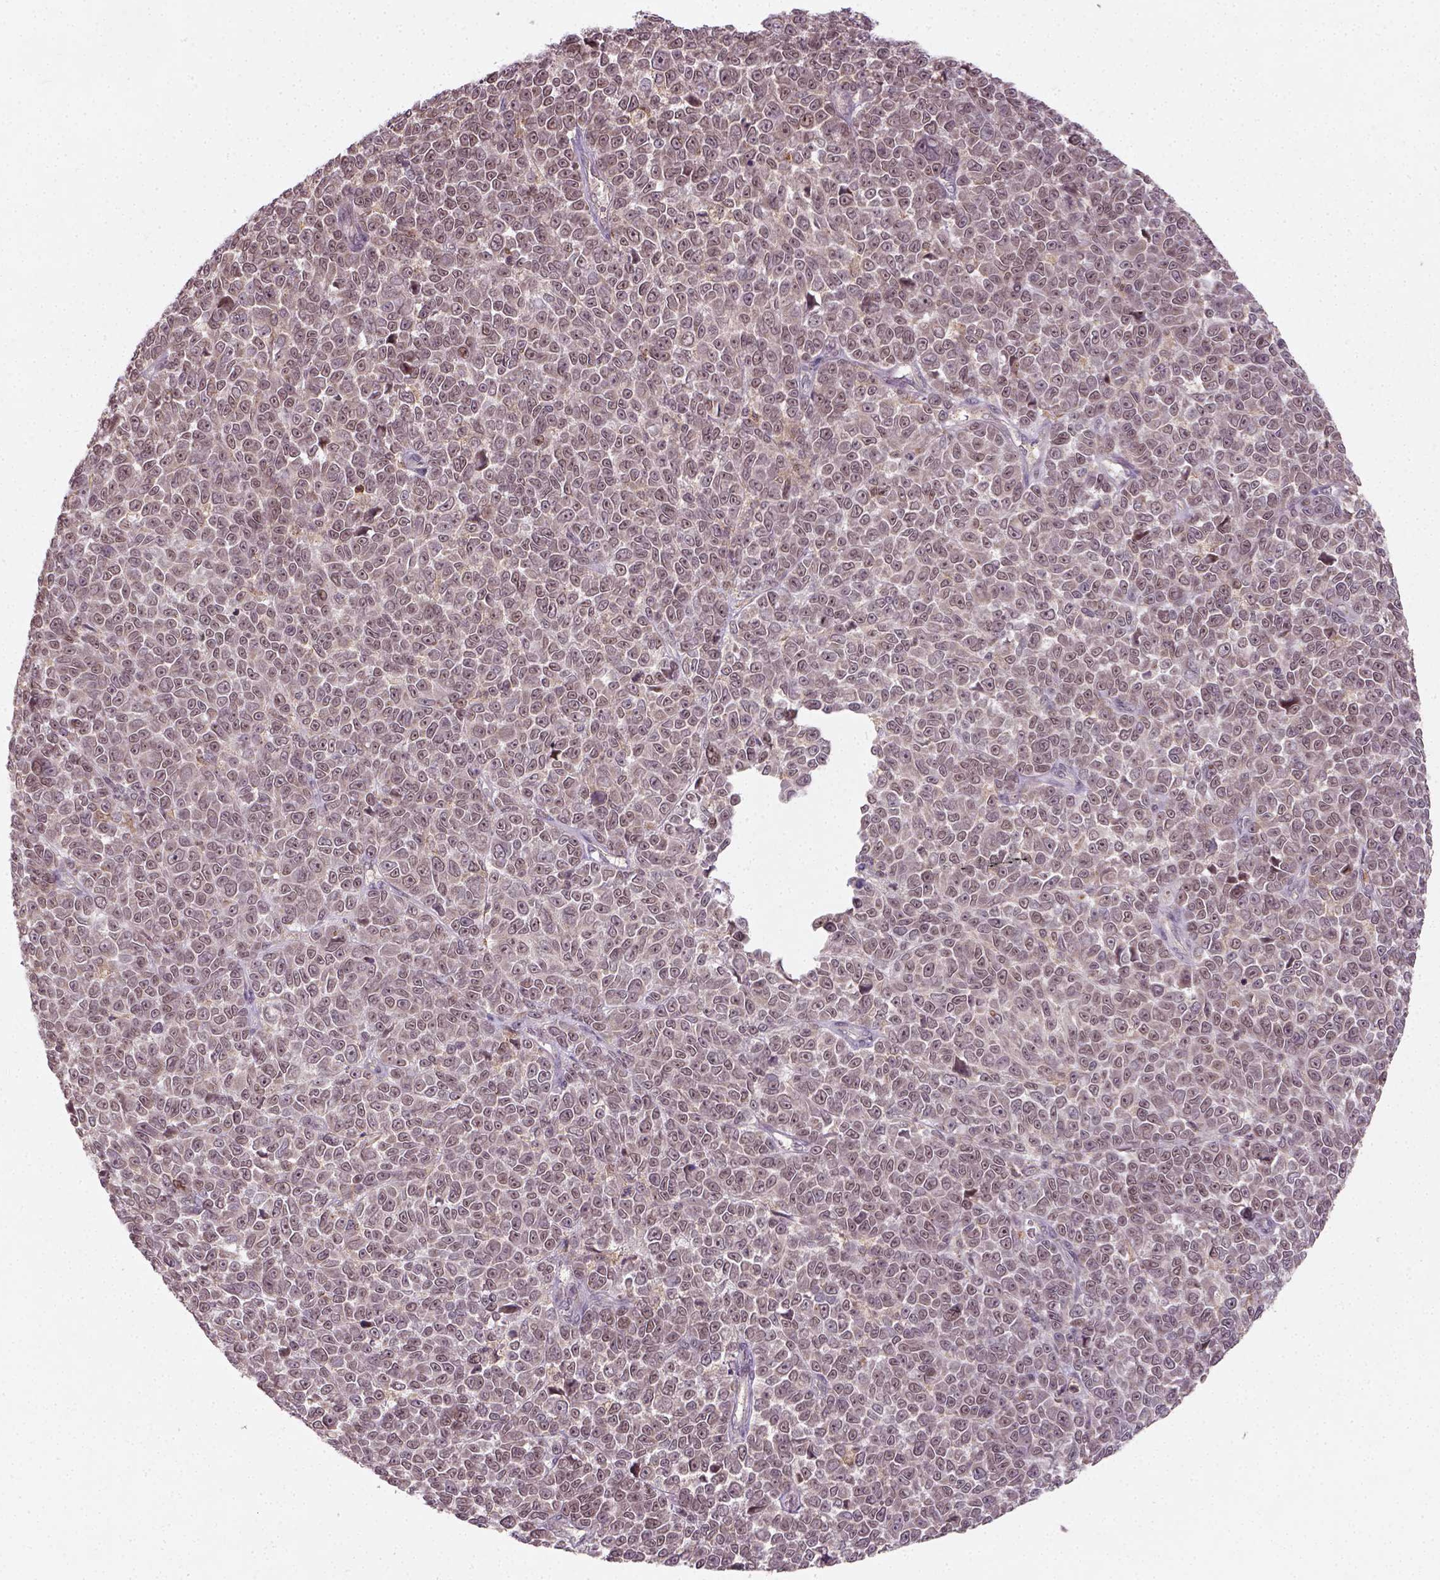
{"staining": {"intensity": "weak", "quantity": ">75%", "location": "cytoplasmic/membranous"}, "tissue": "melanoma", "cell_type": "Tumor cells", "image_type": "cancer", "snomed": [{"axis": "morphology", "description": "Malignant melanoma, NOS"}, {"axis": "topography", "description": "Skin"}], "caption": "Tumor cells show low levels of weak cytoplasmic/membranous expression in approximately >75% of cells in human melanoma.", "gene": "CAMKK1", "patient": {"sex": "female", "age": 95}}